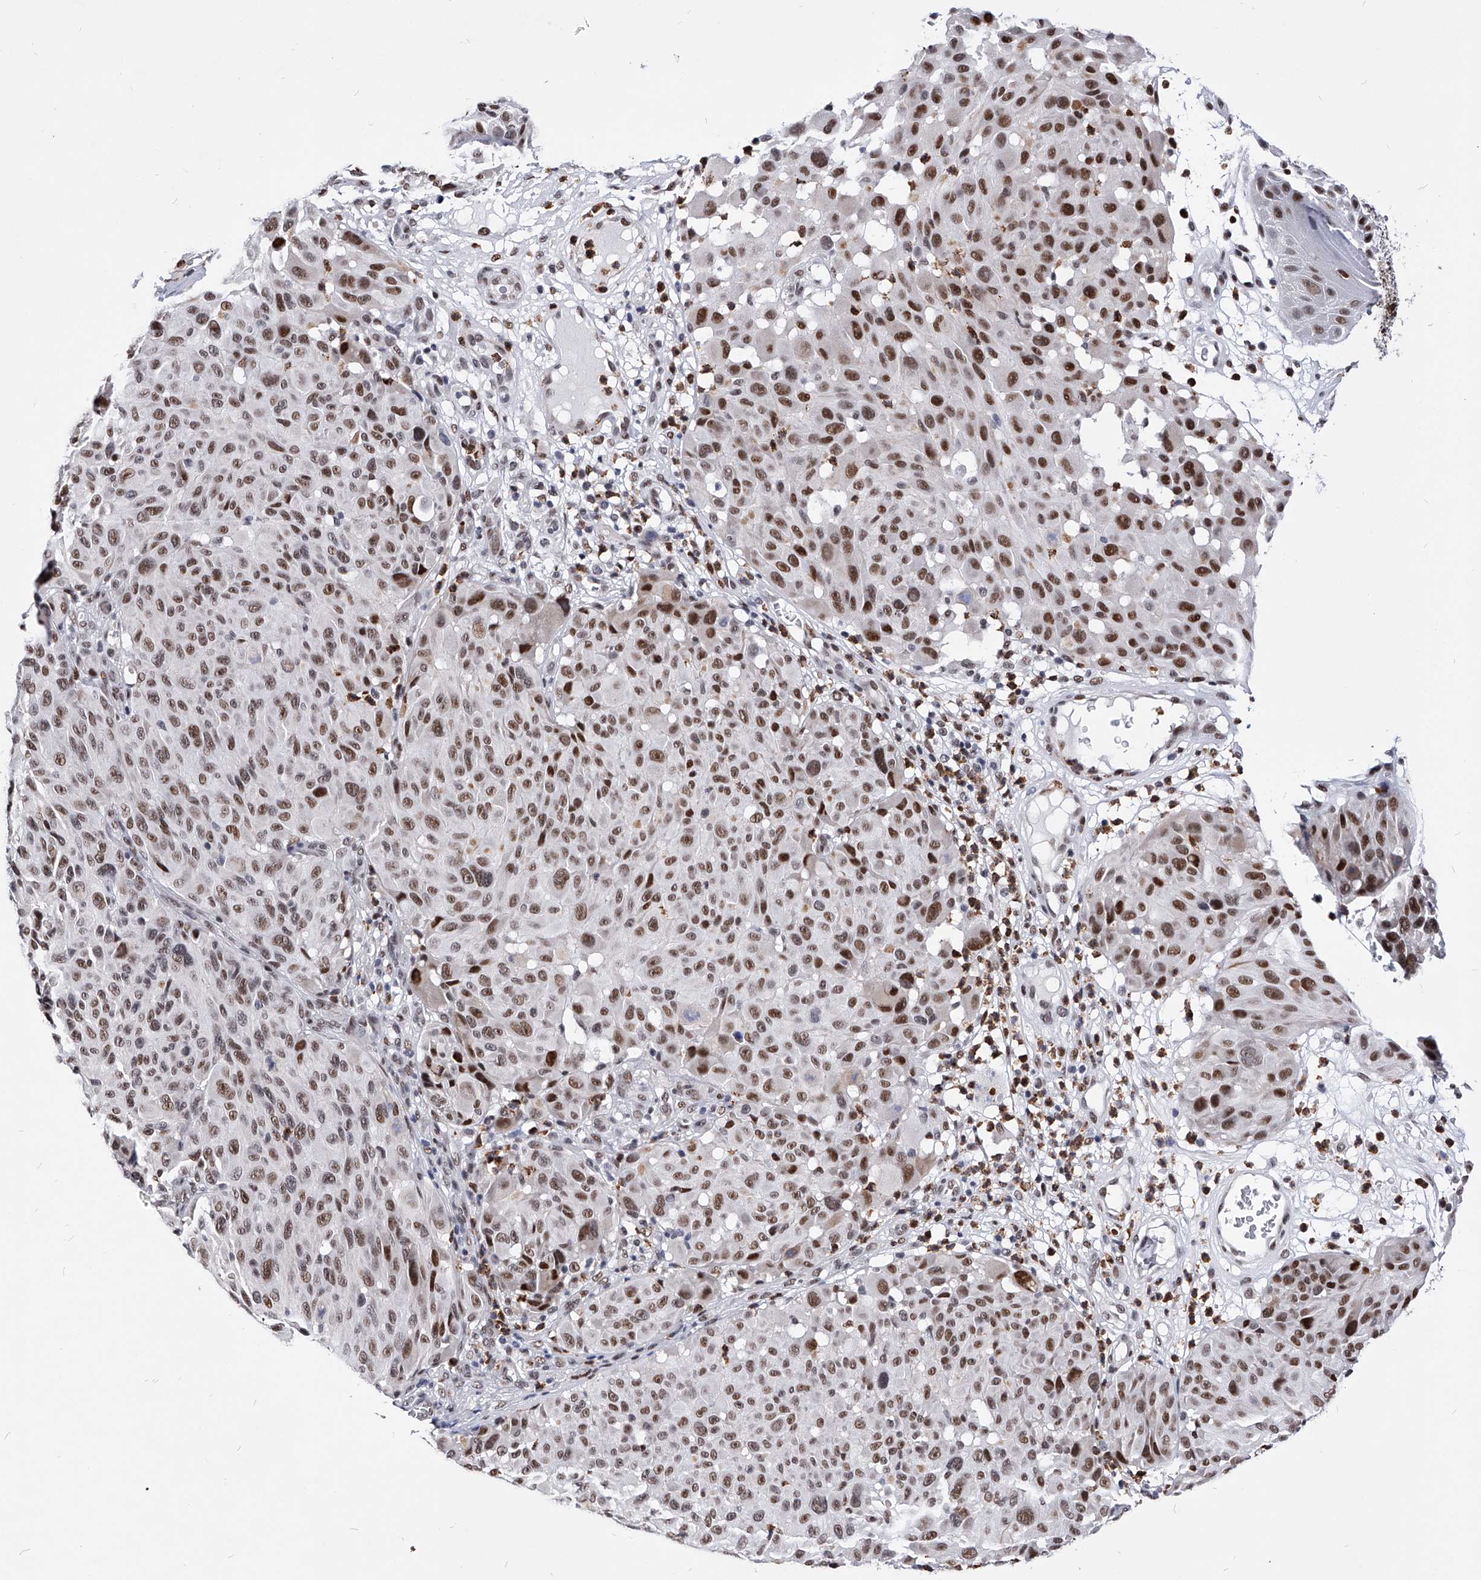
{"staining": {"intensity": "moderate", "quantity": ">75%", "location": "nuclear"}, "tissue": "melanoma", "cell_type": "Tumor cells", "image_type": "cancer", "snomed": [{"axis": "morphology", "description": "Malignant melanoma, NOS"}, {"axis": "topography", "description": "Skin"}], "caption": "Protein expression analysis of malignant melanoma demonstrates moderate nuclear expression in about >75% of tumor cells.", "gene": "TESK2", "patient": {"sex": "male", "age": 83}}